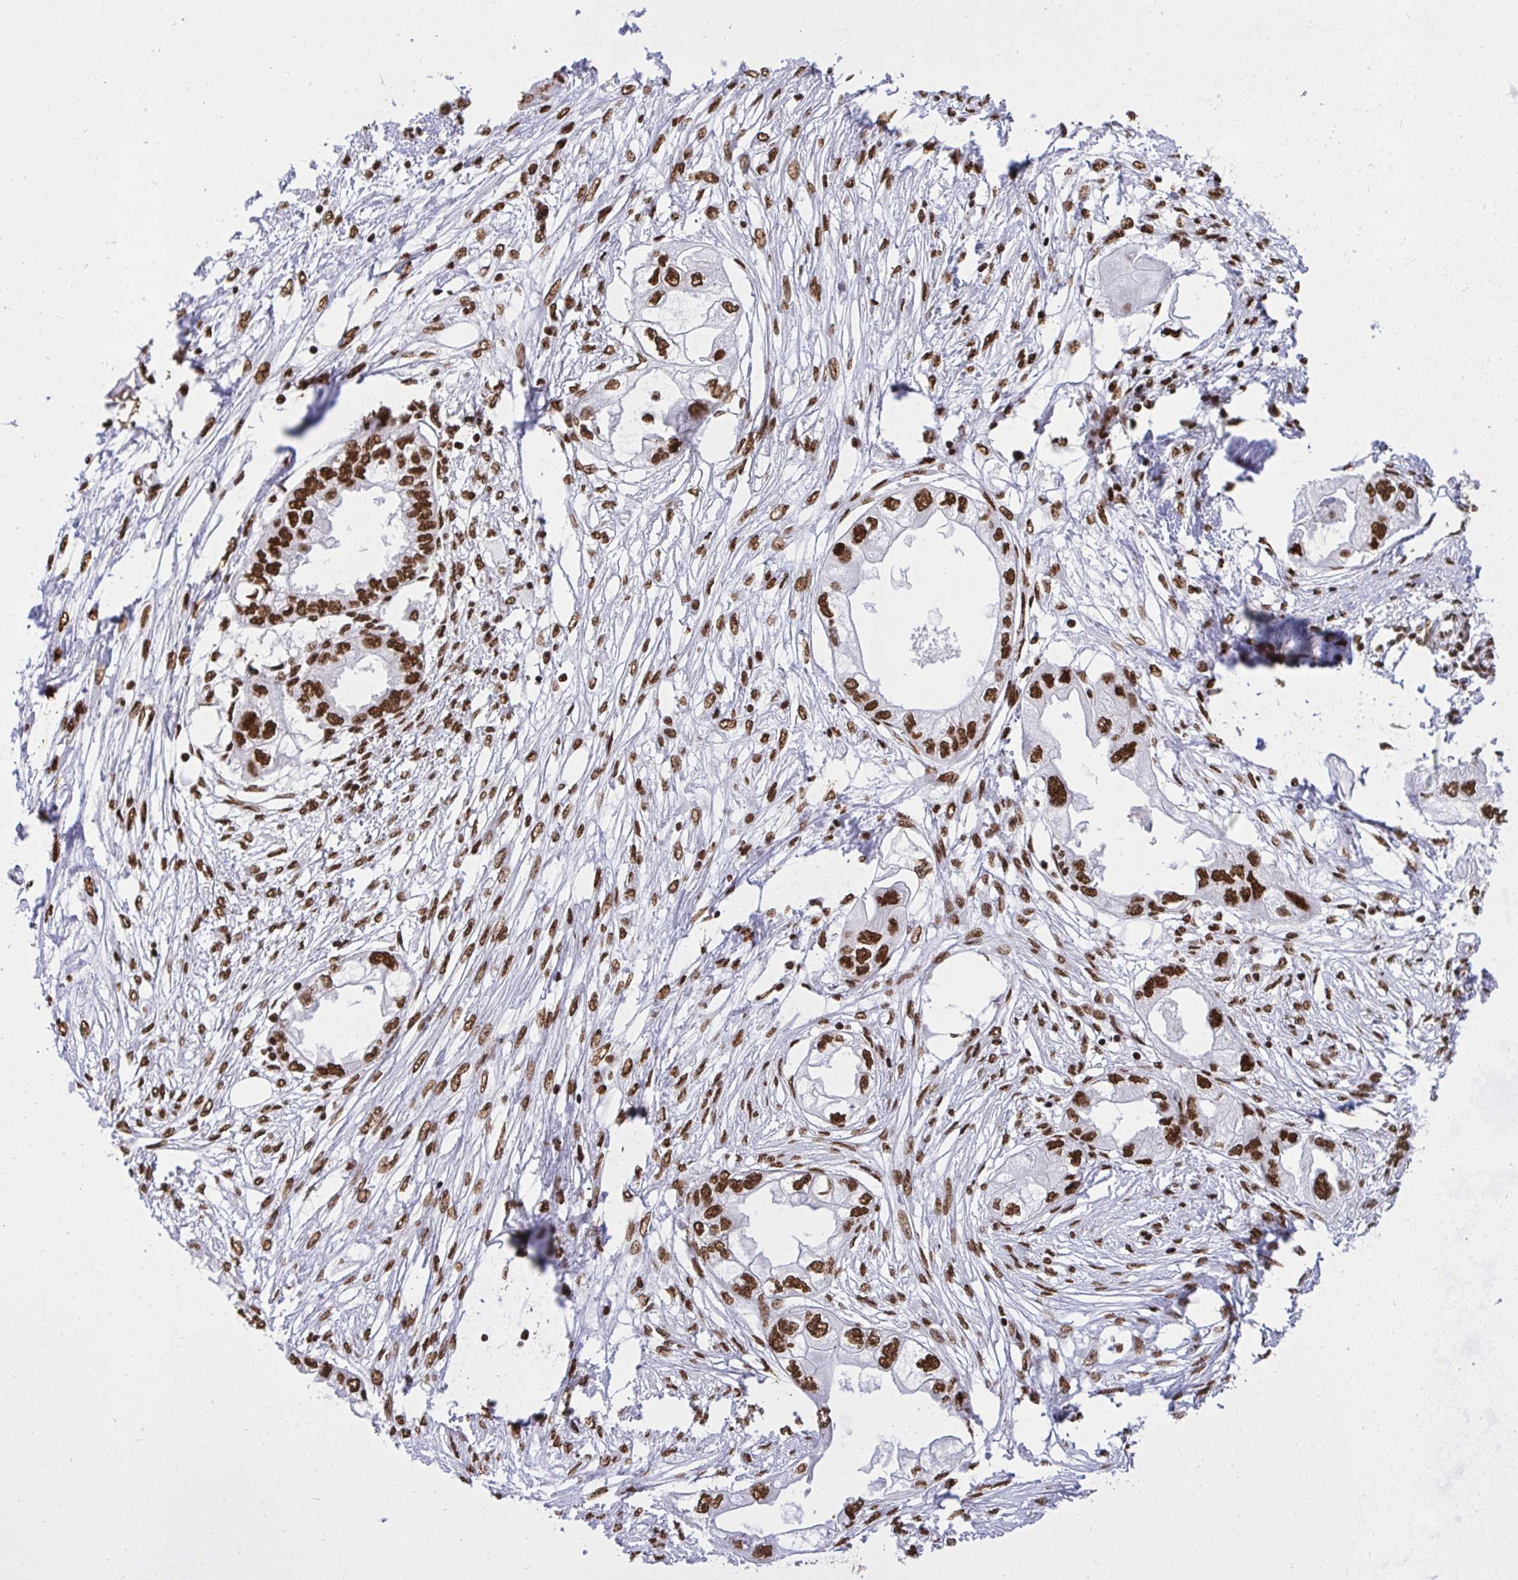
{"staining": {"intensity": "strong", "quantity": ">75%", "location": "nuclear"}, "tissue": "endometrial cancer", "cell_type": "Tumor cells", "image_type": "cancer", "snomed": [{"axis": "morphology", "description": "Adenocarcinoma, NOS"}, {"axis": "morphology", "description": "Adenocarcinoma, metastatic, NOS"}, {"axis": "topography", "description": "Adipose tissue"}, {"axis": "topography", "description": "Endometrium"}], "caption": "Human adenocarcinoma (endometrial) stained for a protein (brown) demonstrates strong nuclear positive staining in approximately >75% of tumor cells.", "gene": "HNRNPL", "patient": {"sex": "female", "age": 67}}